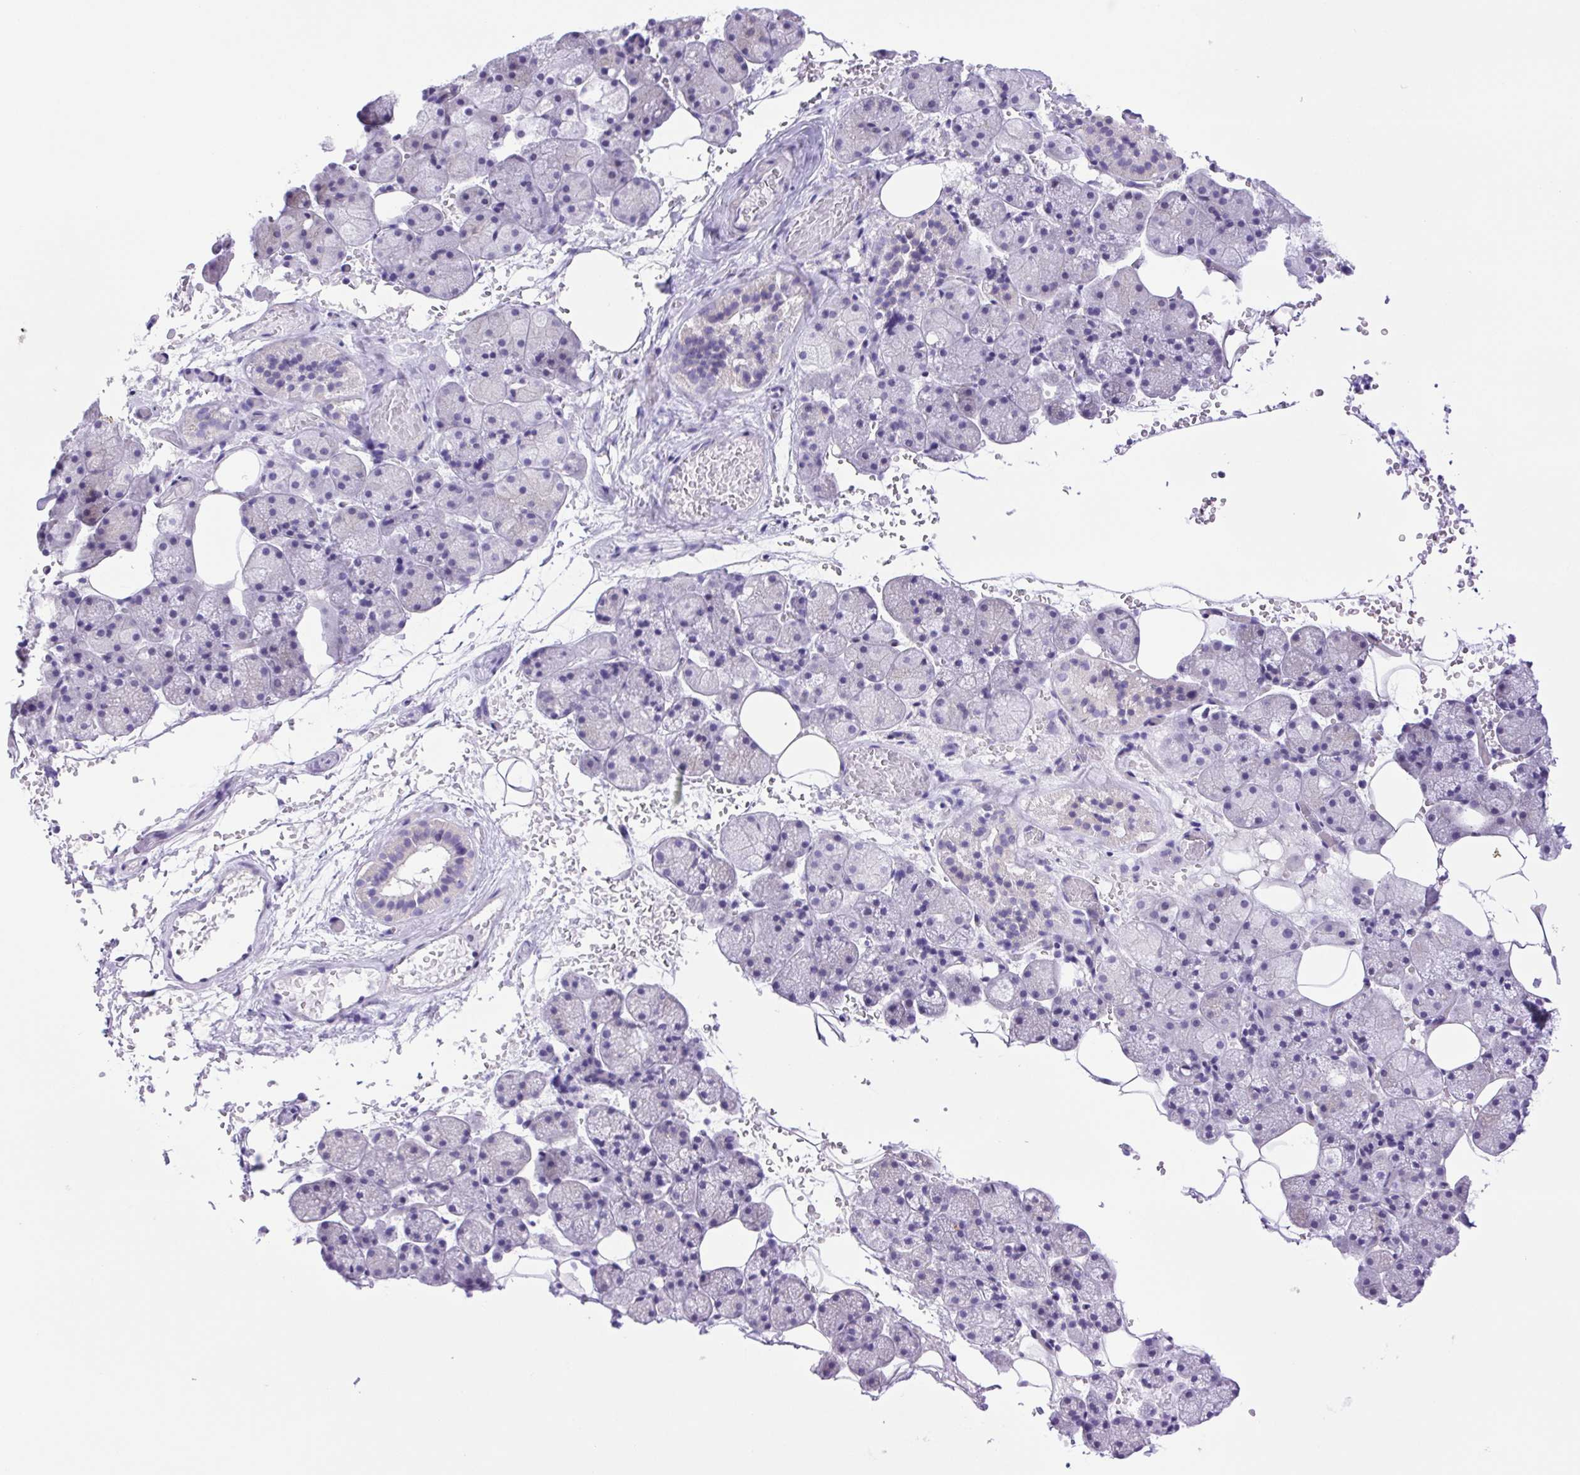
{"staining": {"intensity": "weak", "quantity": "<25%", "location": "cytoplasmic/membranous"}, "tissue": "salivary gland", "cell_type": "Glandular cells", "image_type": "normal", "snomed": [{"axis": "morphology", "description": "Normal tissue, NOS"}, {"axis": "topography", "description": "Salivary gland"}, {"axis": "topography", "description": "Peripheral nerve tissue"}], "caption": "An immunohistochemistry image of benign salivary gland is shown. There is no staining in glandular cells of salivary gland. The staining was performed using DAB (3,3'-diaminobenzidine) to visualize the protein expression in brown, while the nuclei were stained in blue with hematoxylin (Magnification: 20x).", "gene": "CDSN", "patient": {"sex": "male", "age": 38}}